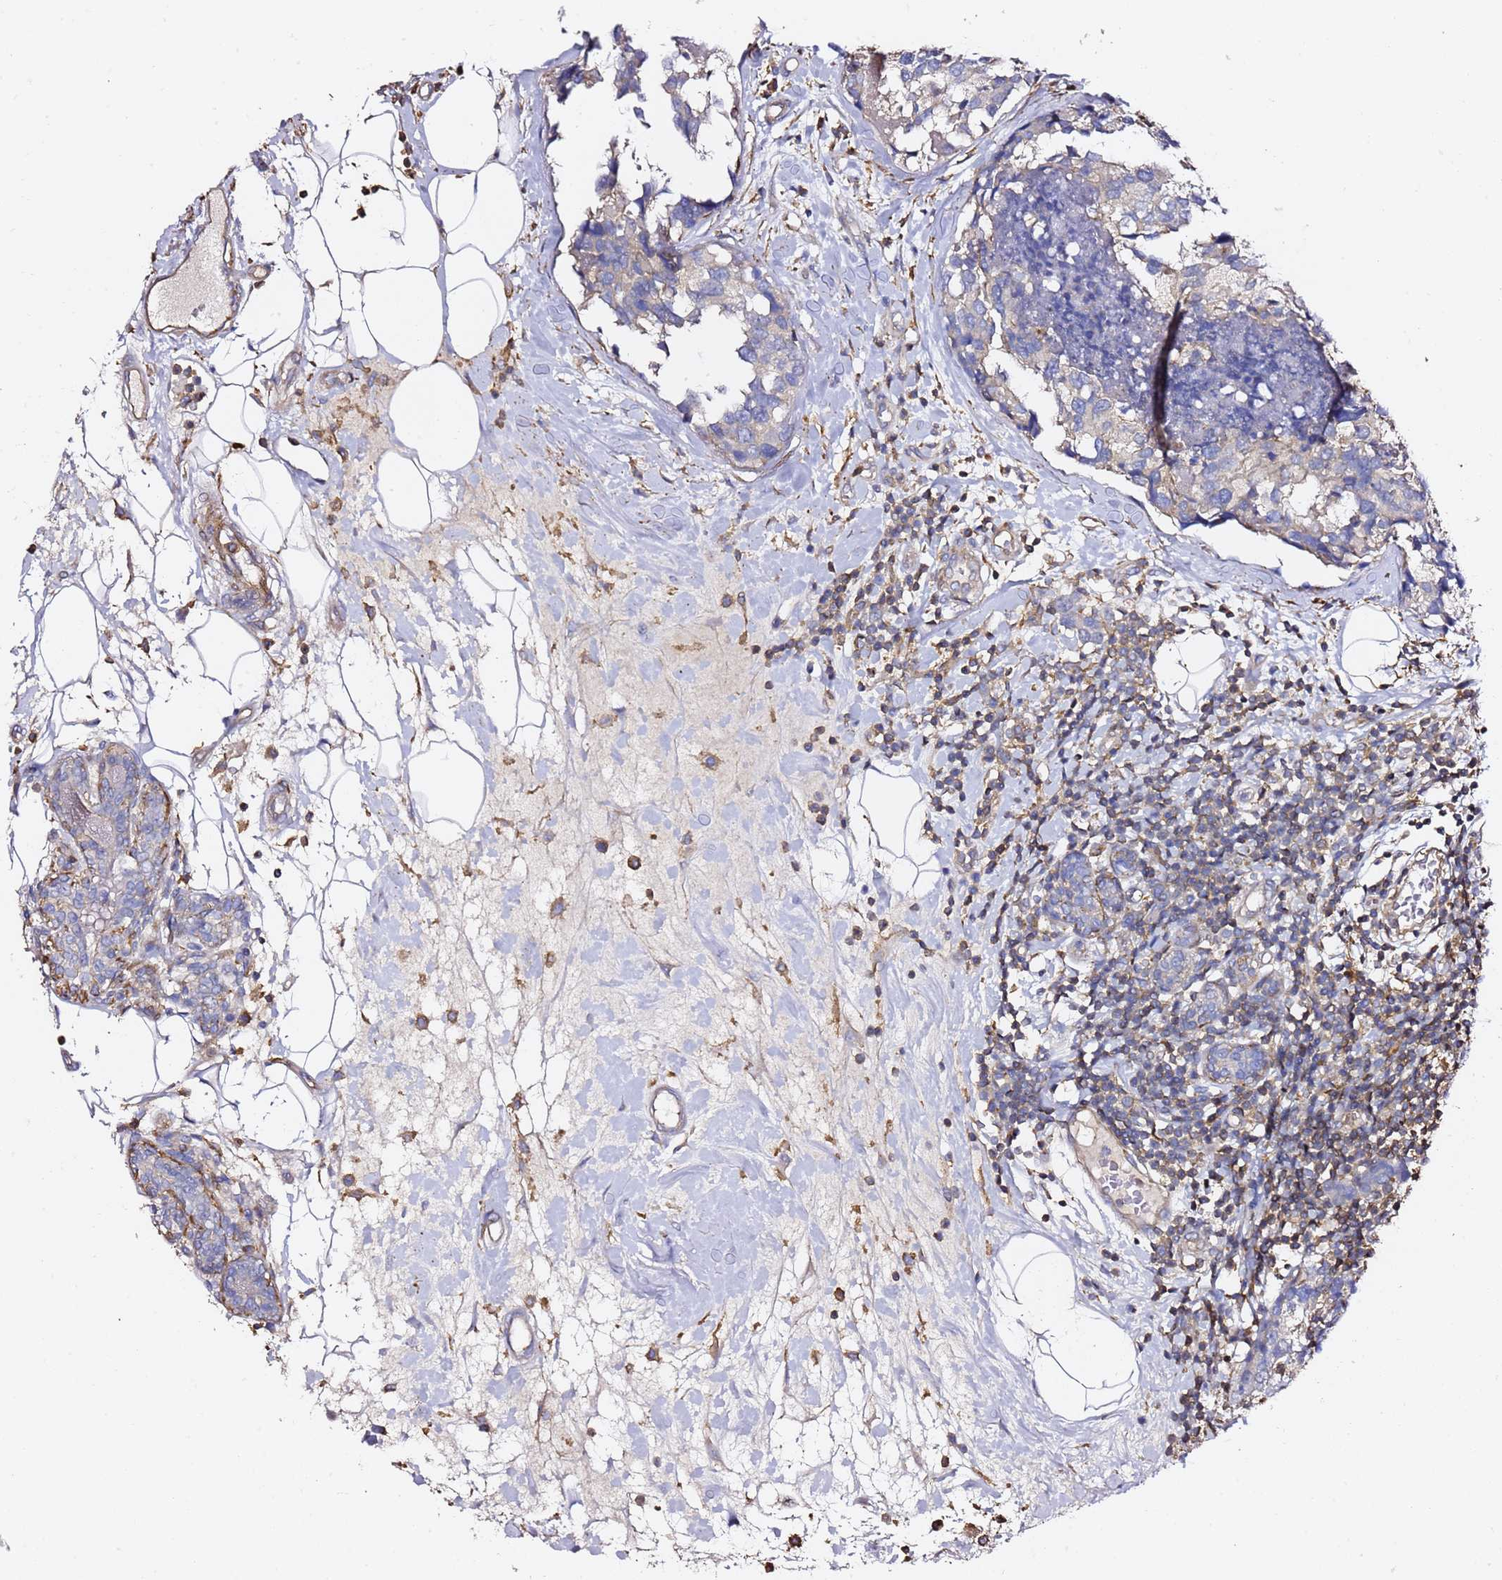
{"staining": {"intensity": "negative", "quantity": "none", "location": "none"}, "tissue": "breast cancer", "cell_type": "Tumor cells", "image_type": "cancer", "snomed": [{"axis": "morphology", "description": "Lobular carcinoma"}, {"axis": "topography", "description": "Breast"}], "caption": "An IHC image of breast lobular carcinoma is shown. There is no staining in tumor cells of breast lobular carcinoma.", "gene": "ZFP36L2", "patient": {"sex": "female", "age": 59}}